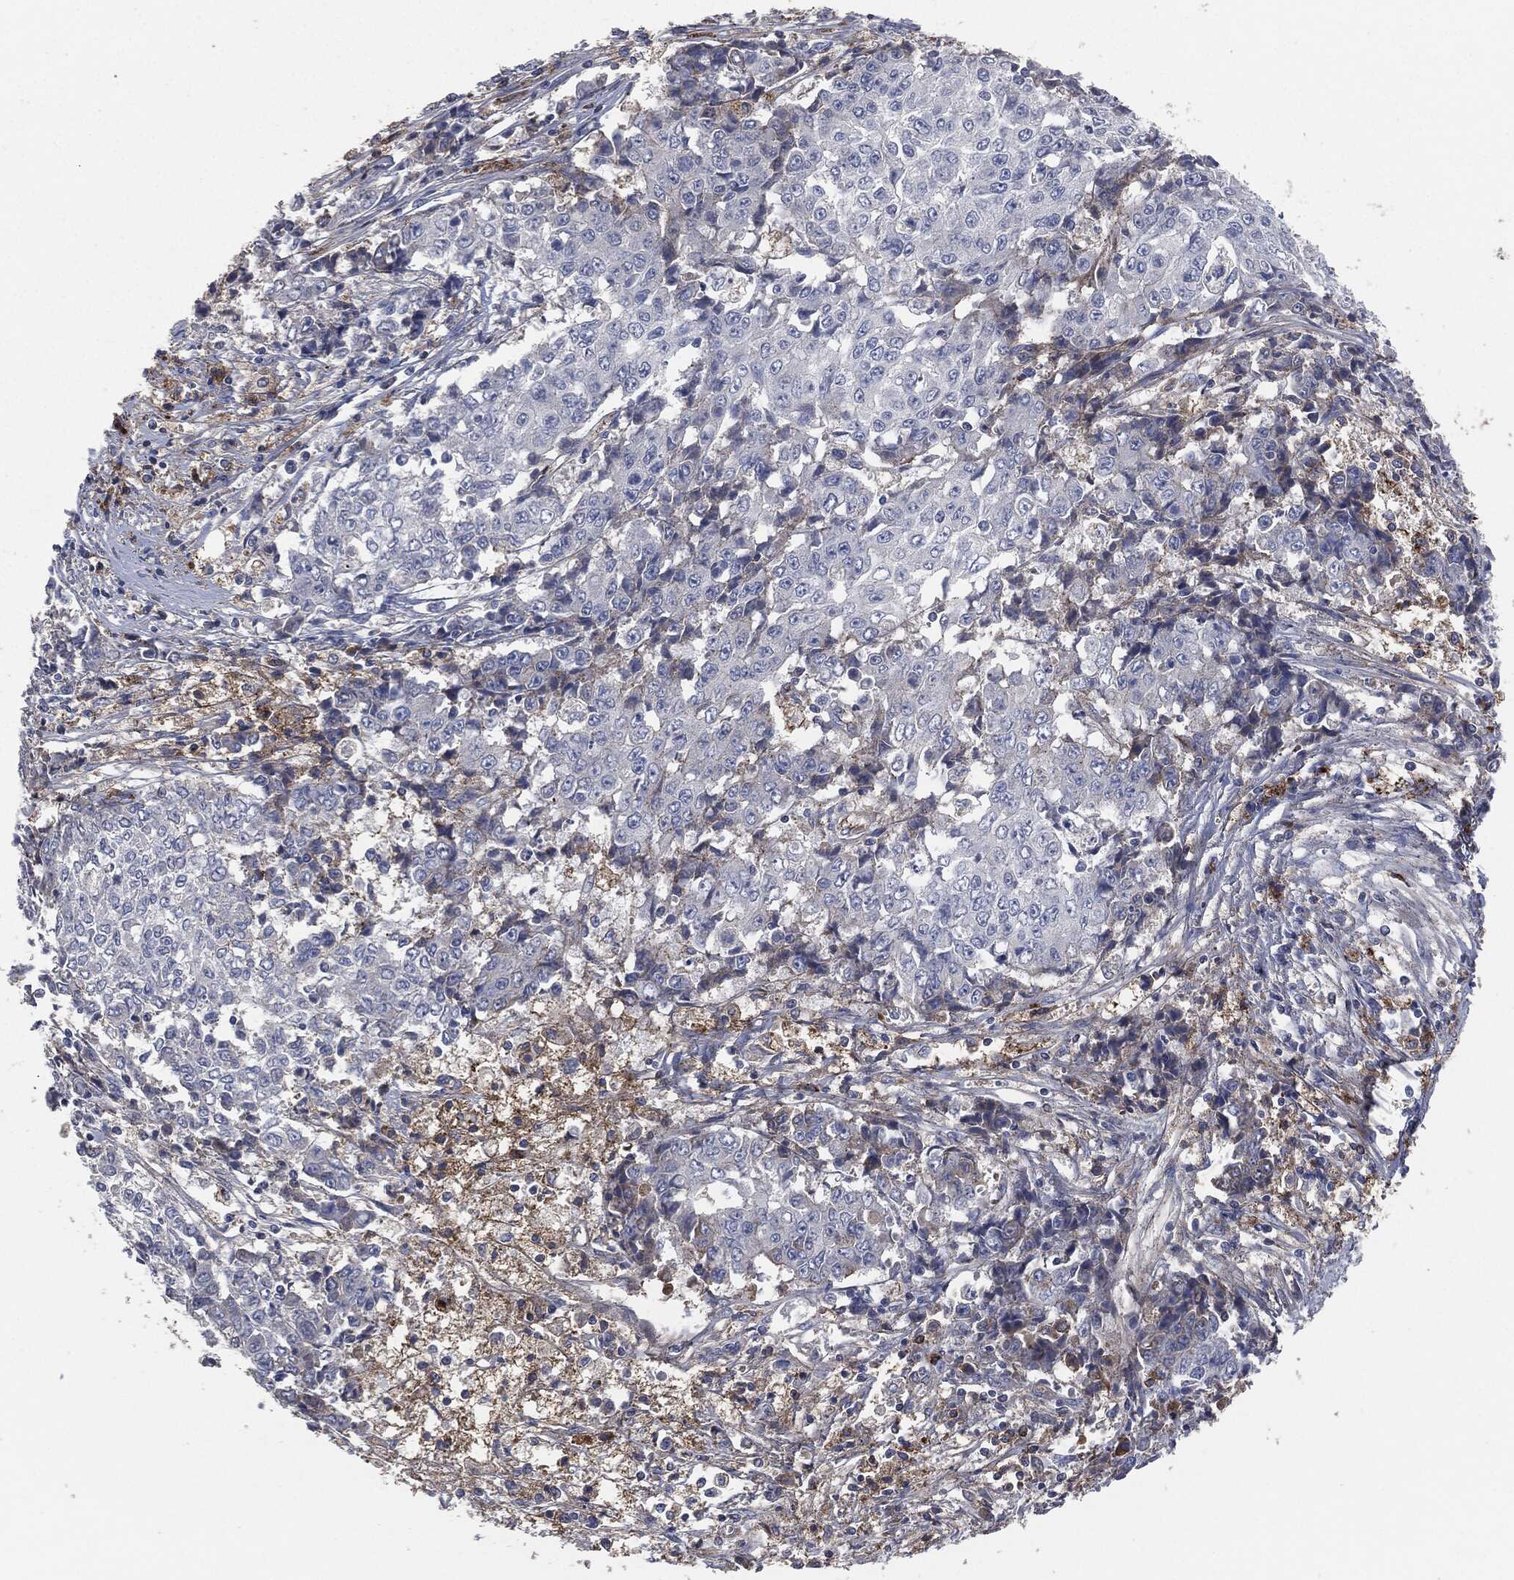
{"staining": {"intensity": "negative", "quantity": "none", "location": "none"}, "tissue": "ovarian cancer", "cell_type": "Tumor cells", "image_type": "cancer", "snomed": [{"axis": "morphology", "description": "Carcinoma, endometroid"}, {"axis": "topography", "description": "Ovary"}], "caption": "Tumor cells are negative for protein expression in human ovarian cancer (endometroid carcinoma).", "gene": "APOB", "patient": {"sex": "female", "age": 42}}